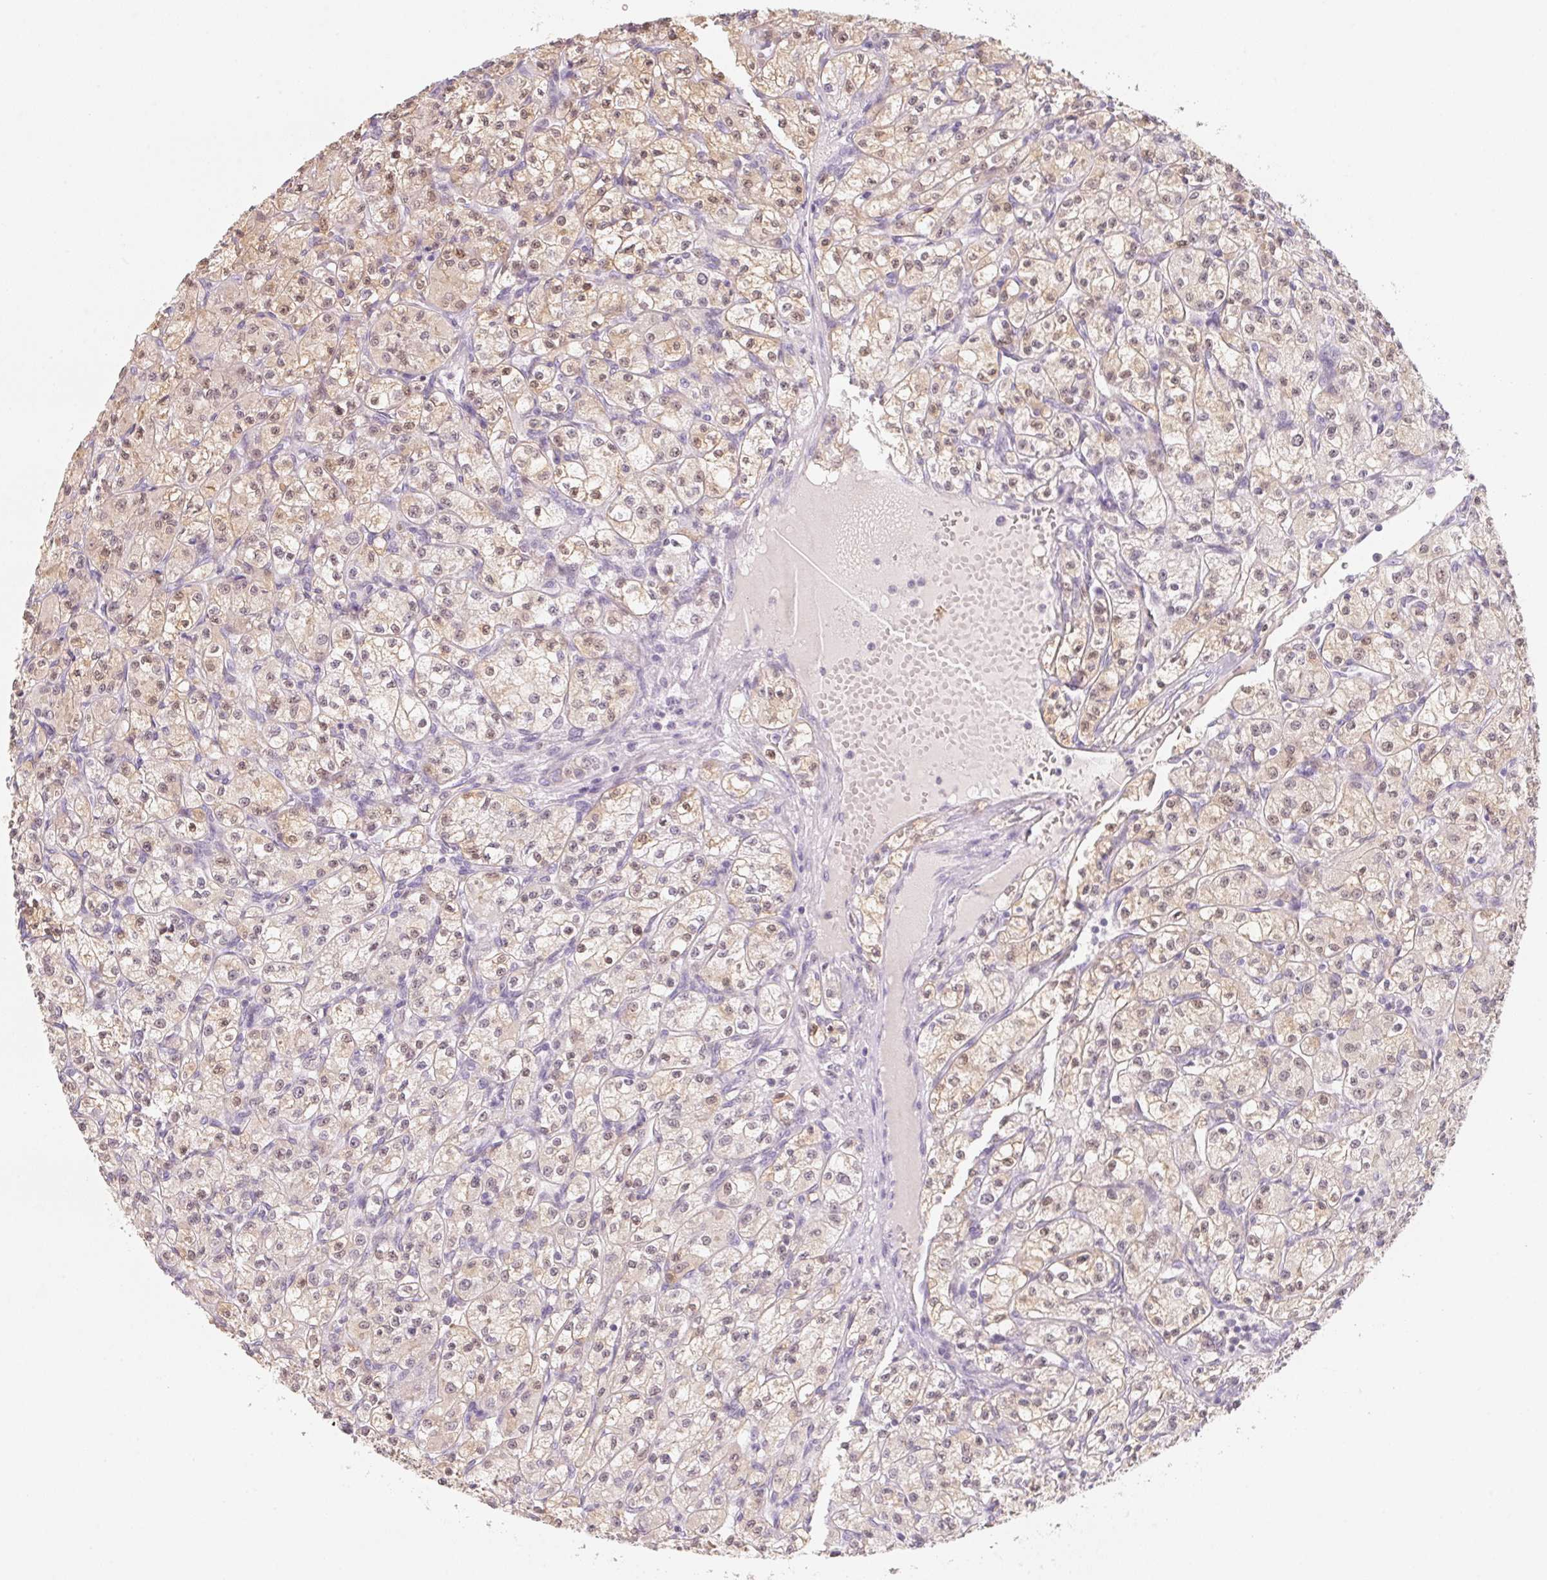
{"staining": {"intensity": "weak", "quantity": "25%-75%", "location": "cytoplasmic/membranous,nuclear"}, "tissue": "renal cancer", "cell_type": "Tumor cells", "image_type": "cancer", "snomed": [{"axis": "morphology", "description": "Adenocarcinoma, NOS"}, {"axis": "topography", "description": "Kidney"}], "caption": "Human renal adenocarcinoma stained for a protein (brown) displays weak cytoplasmic/membranous and nuclear positive expression in approximately 25%-75% of tumor cells.", "gene": "CFAP276", "patient": {"sex": "female", "age": 70}}